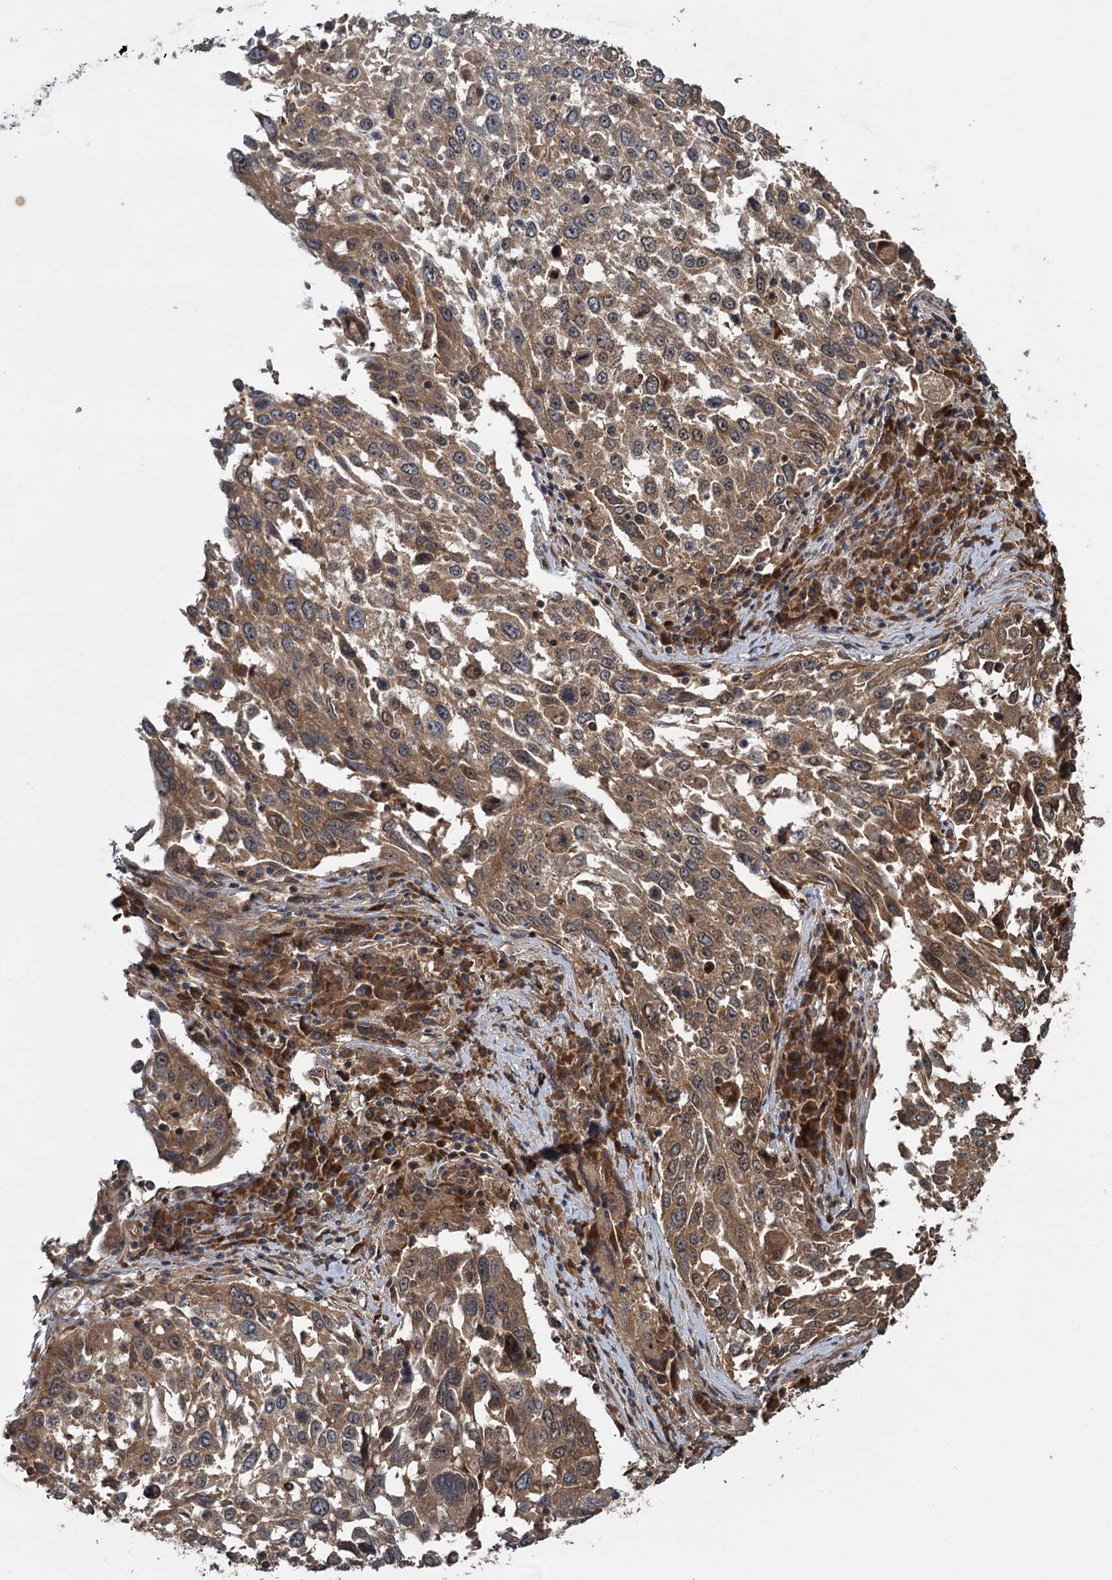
{"staining": {"intensity": "moderate", "quantity": ">75%", "location": "cytoplasmic/membranous"}, "tissue": "lung cancer", "cell_type": "Tumor cells", "image_type": "cancer", "snomed": [{"axis": "morphology", "description": "Squamous cell carcinoma, NOS"}, {"axis": "topography", "description": "Lung"}], "caption": "Brown immunohistochemical staining in human squamous cell carcinoma (lung) displays moderate cytoplasmic/membranous expression in about >75% of tumor cells.", "gene": "KANSL2", "patient": {"sex": "male", "age": 65}}